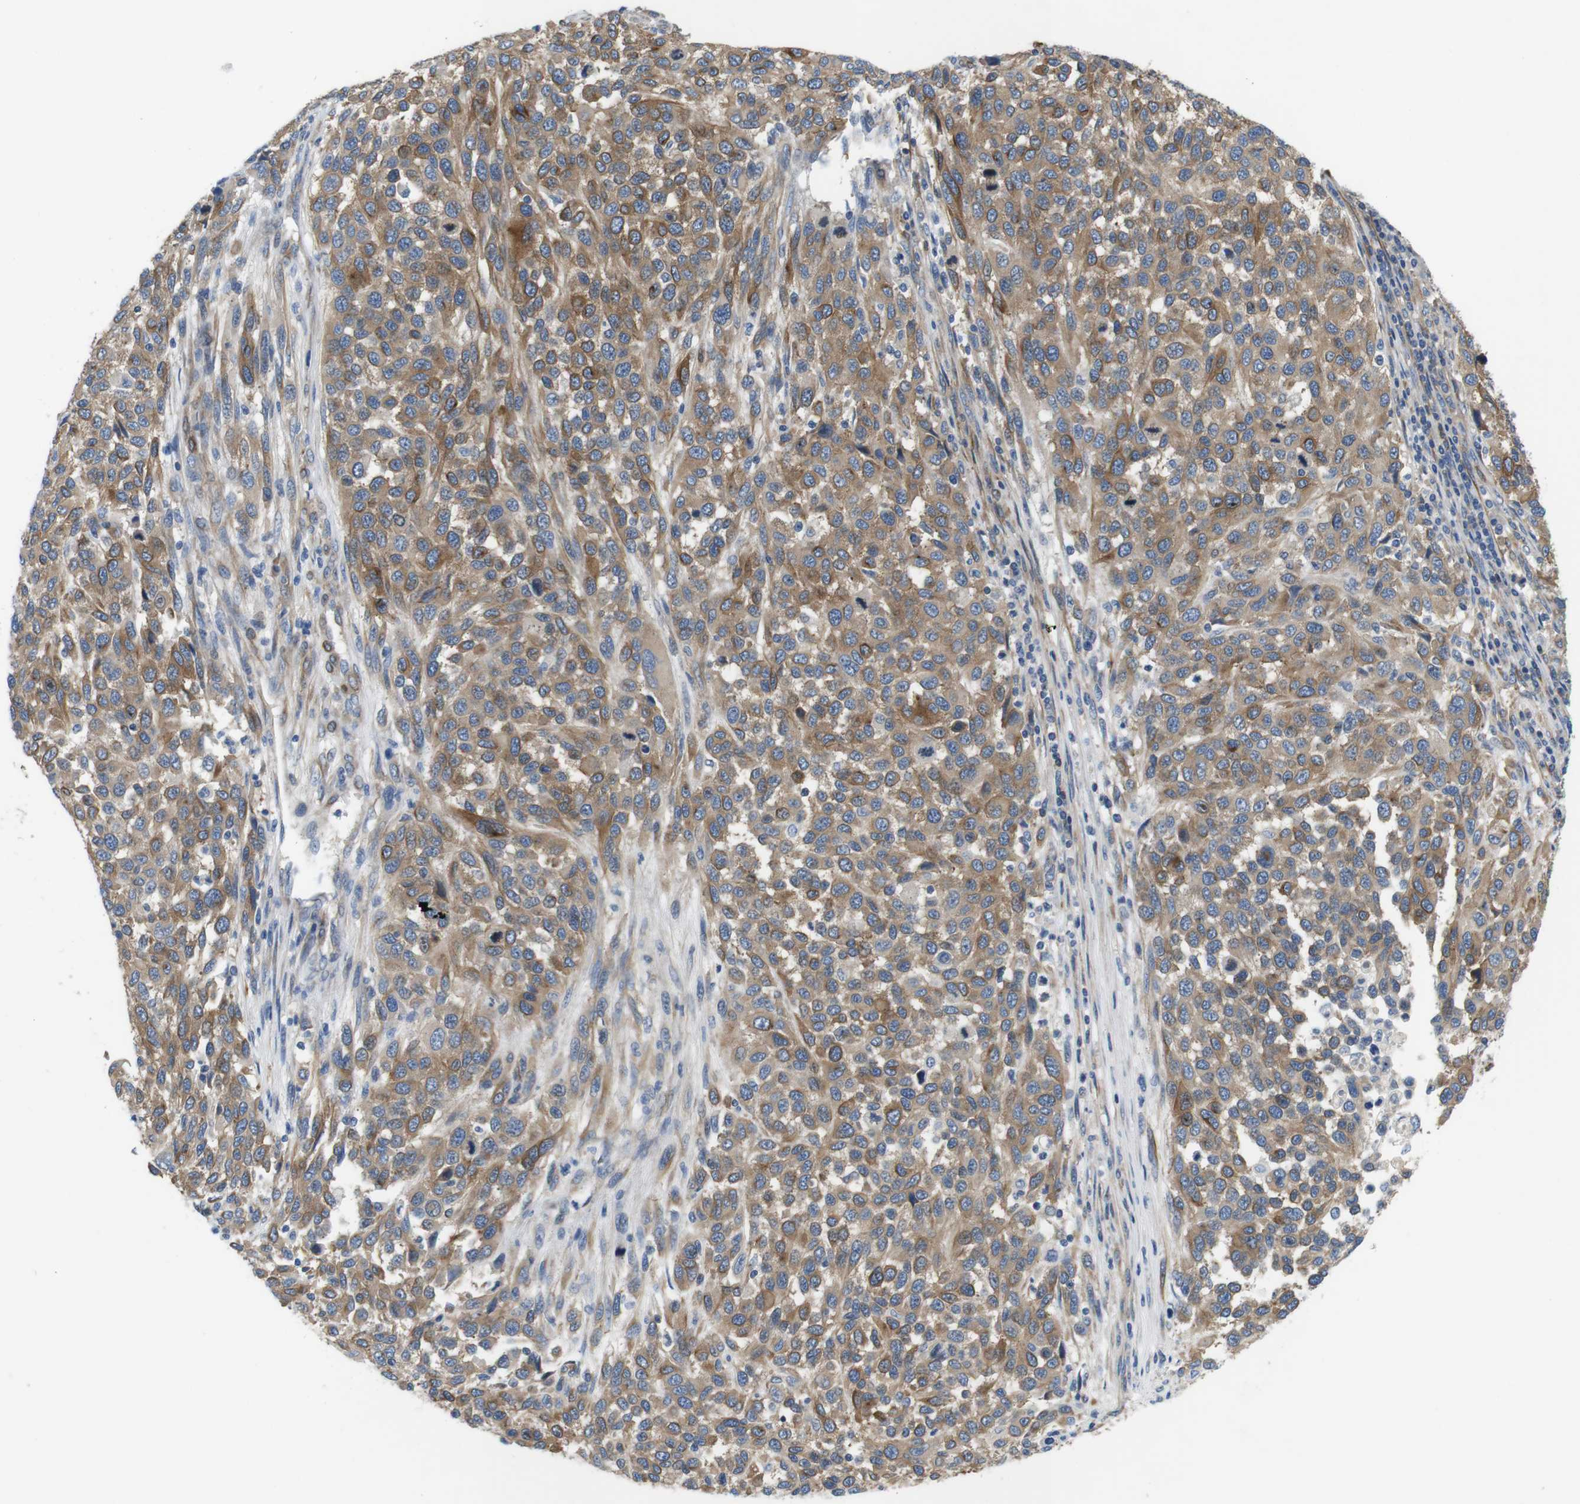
{"staining": {"intensity": "moderate", "quantity": ">75%", "location": "cytoplasmic/membranous"}, "tissue": "melanoma", "cell_type": "Tumor cells", "image_type": "cancer", "snomed": [{"axis": "morphology", "description": "Malignant melanoma, Metastatic site"}, {"axis": "topography", "description": "Lymph node"}], "caption": "Protein staining exhibits moderate cytoplasmic/membranous staining in approximately >75% of tumor cells in malignant melanoma (metastatic site).", "gene": "DCLK1", "patient": {"sex": "male", "age": 61}}